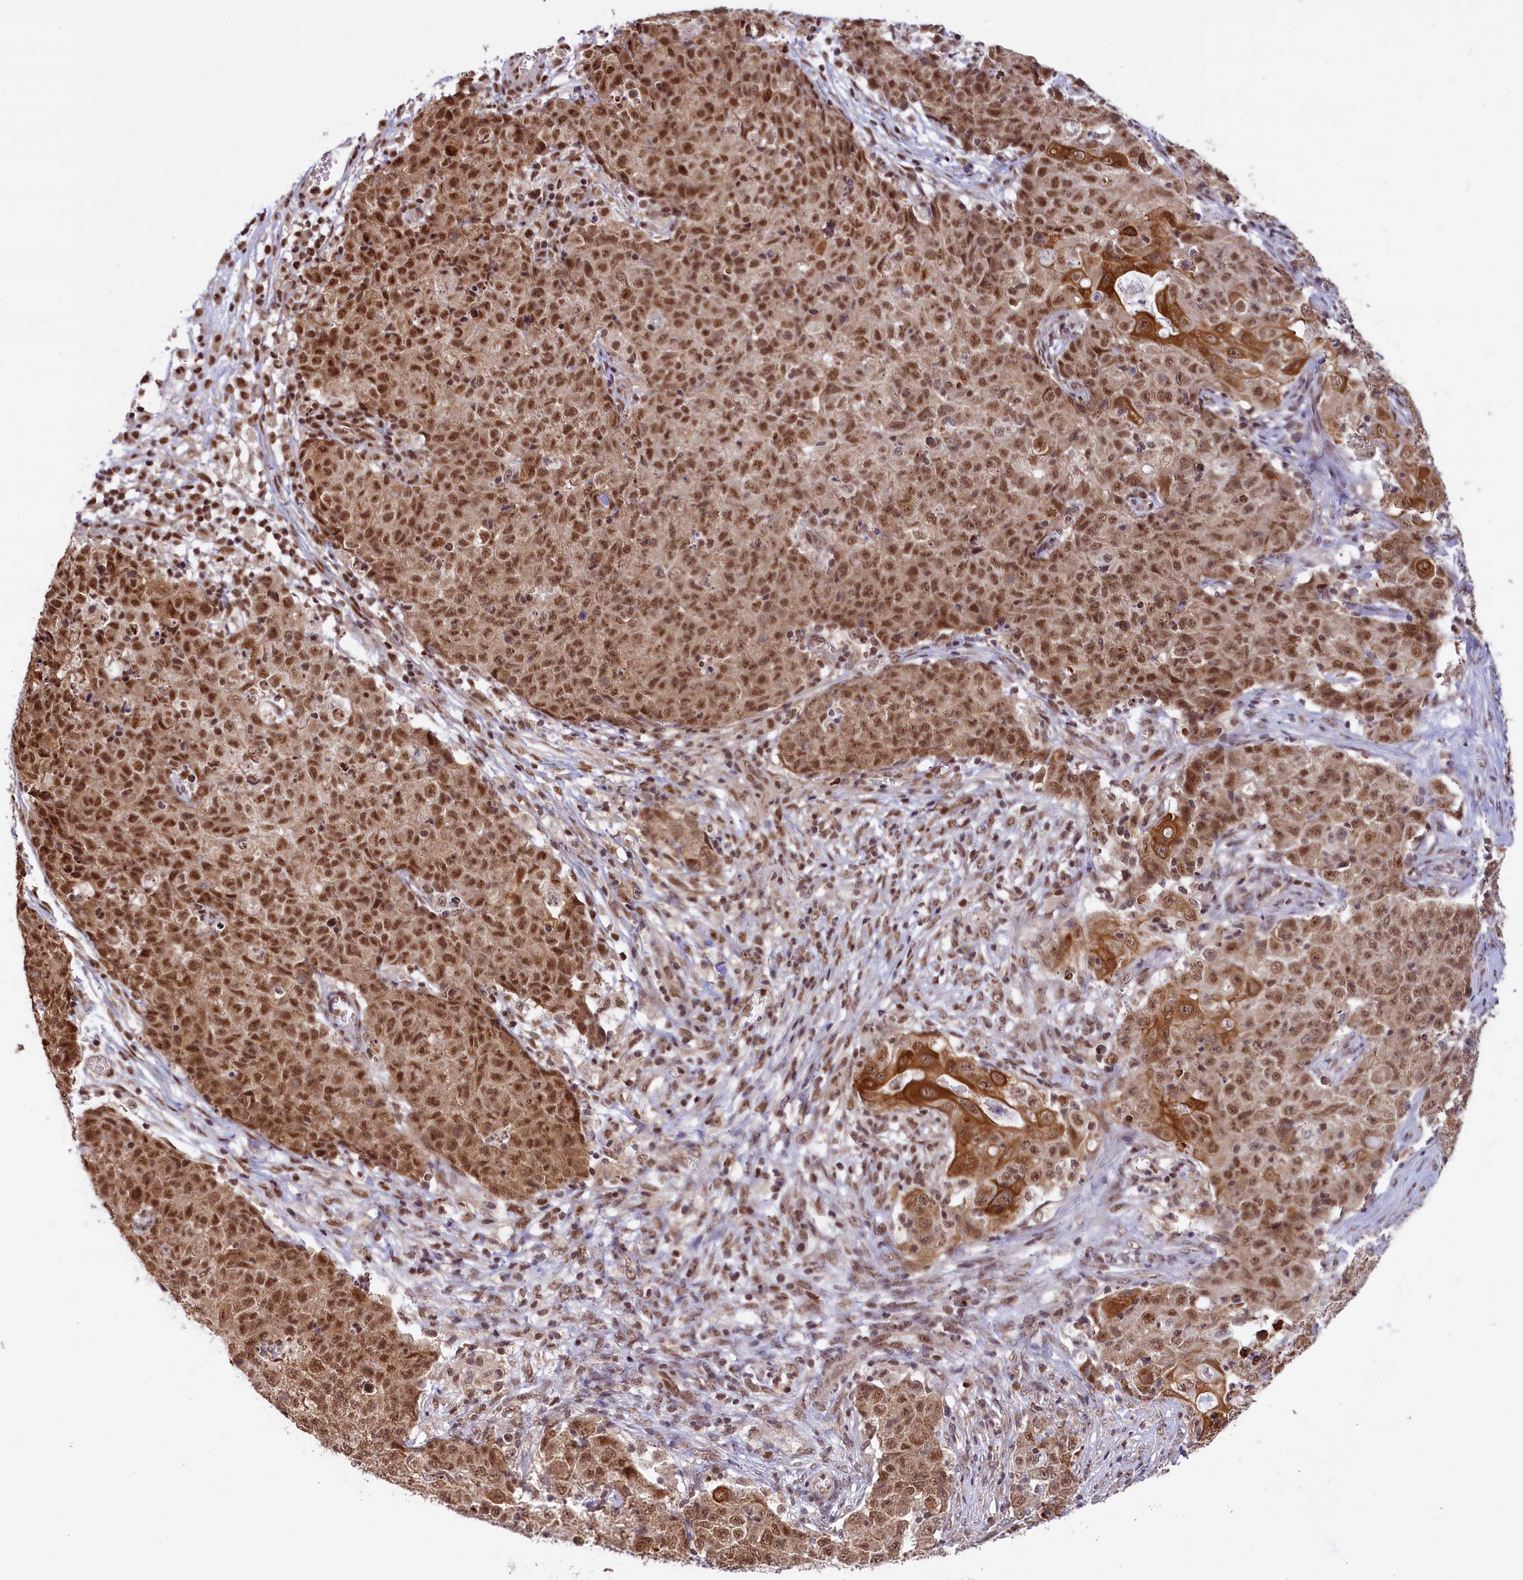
{"staining": {"intensity": "moderate", "quantity": ">75%", "location": "cytoplasmic/membranous,nuclear"}, "tissue": "ovarian cancer", "cell_type": "Tumor cells", "image_type": "cancer", "snomed": [{"axis": "morphology", "description": "Carcinoma, endometroid"}, {"axis": "topography", "description": "Ovary"}], "caption": "Tumor cells reveal moderate cytoplasmic/membranous and nuclear positivity in about >75% of cells in ovarian endometroid carcinoma. The protein is stained brown, and the nuclei are stained in blue (DAB IHC with brightfield microscopy, high magnification).", "gene": "CARD8", "patient": {"sex": "female", "age": 42}}